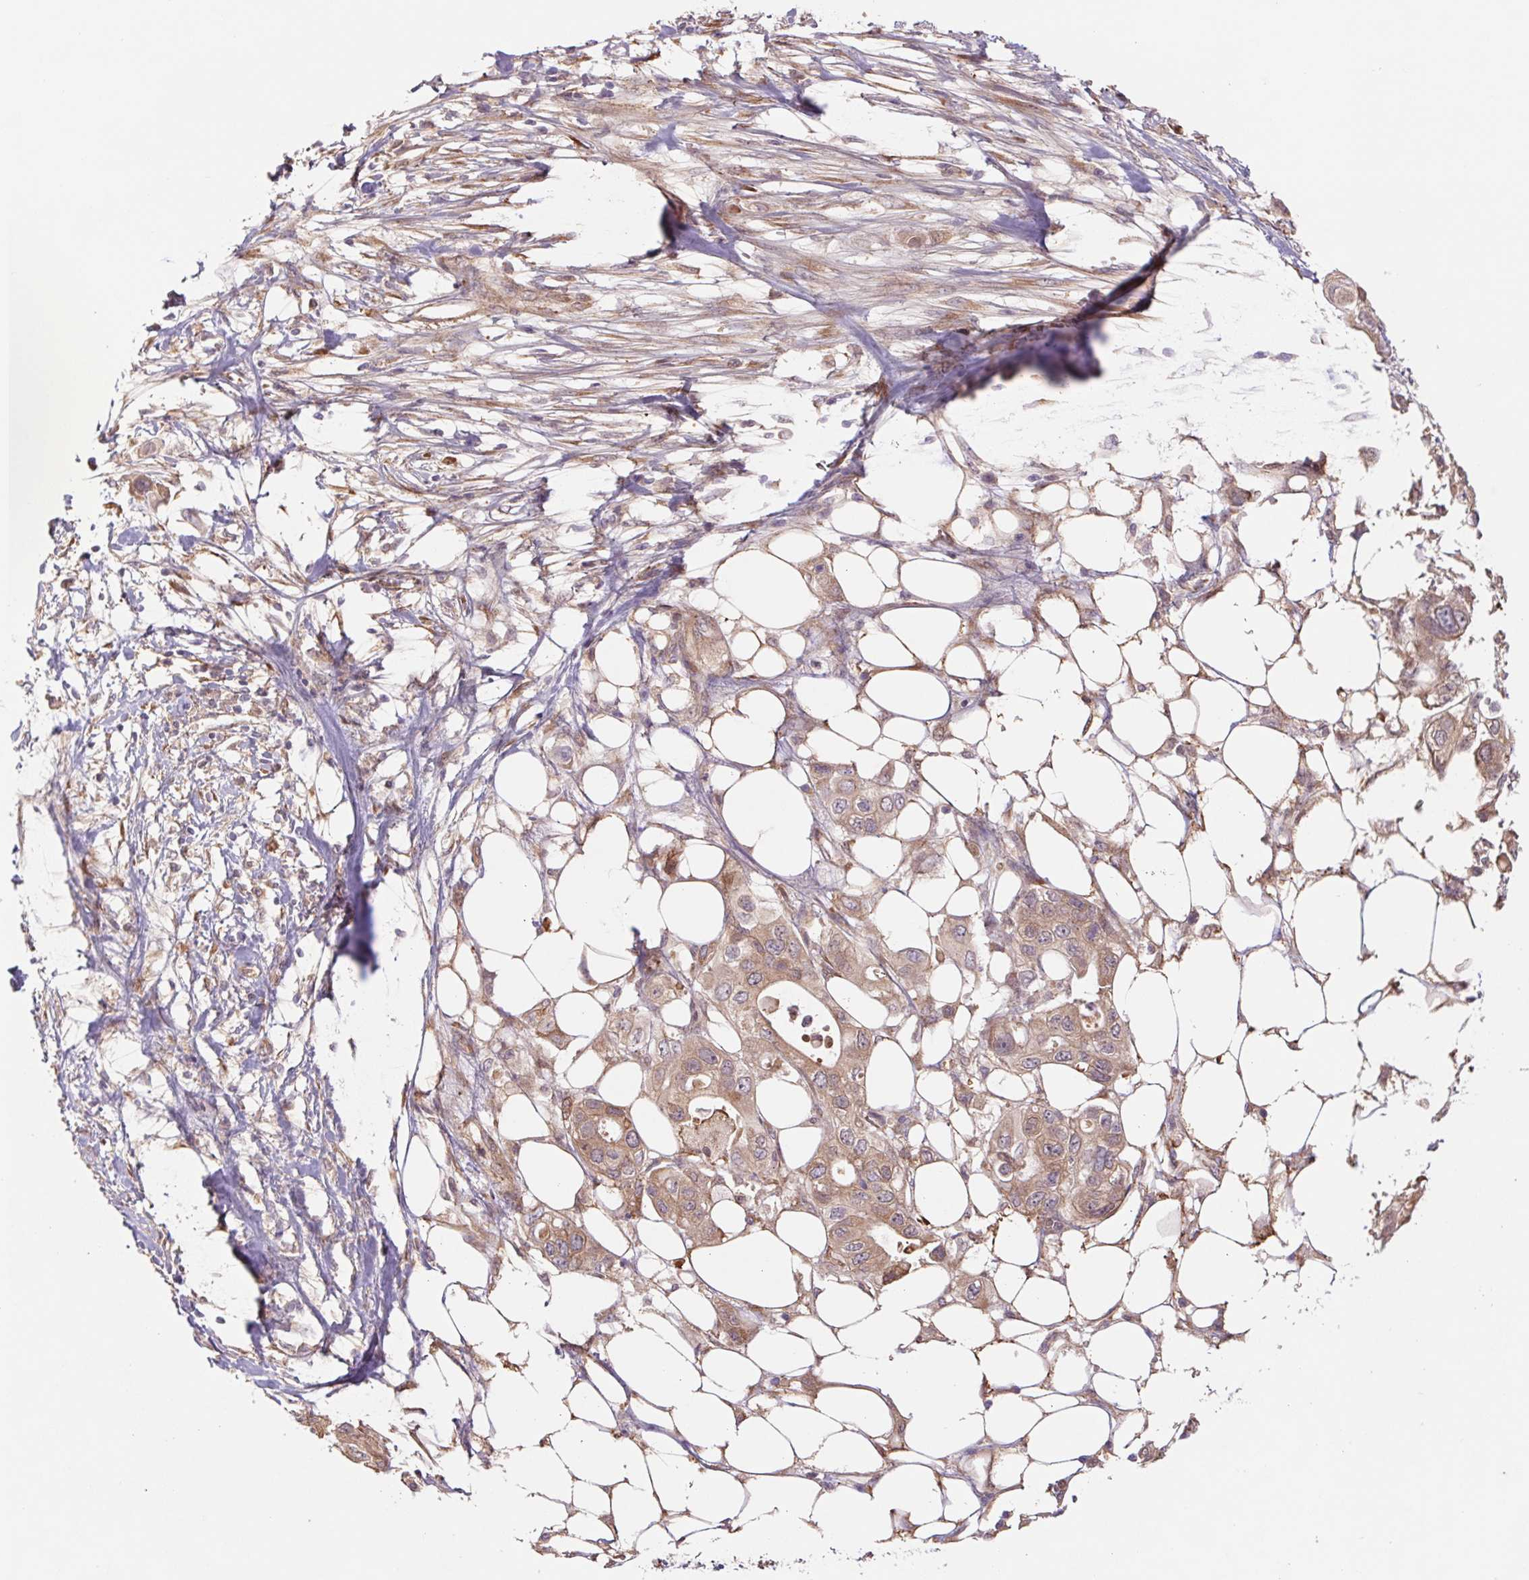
{"staining": {"intensity": "weak", "quantity": "25%-75%", "location": "cytoplasmic/membranous"}, "tissue": "pancreatic cancer", "cell_type": "Tumor cells", "image_type": "cancer", "snomed": [{"axis": "morphology", "description": "Adenocarcinoma, NOS"}, {"axis": "topography", "description": "Pancreas"}], "caption": "Immunohistochemistry staining of pancreatic cancer (adenocarcinoma), which demonstrates low levels of weak cytoplasmic/membranous expression in approximately 25%-75% of tumor cells indicating weak cytoplasmic/membranous protein expression. The staining was performed using DAB (brown) for protein detection and nuclei were counterstained in hematoxylin (blue).", "gene": "RRM1", "patient": {"sex": "female", "age": 63}}